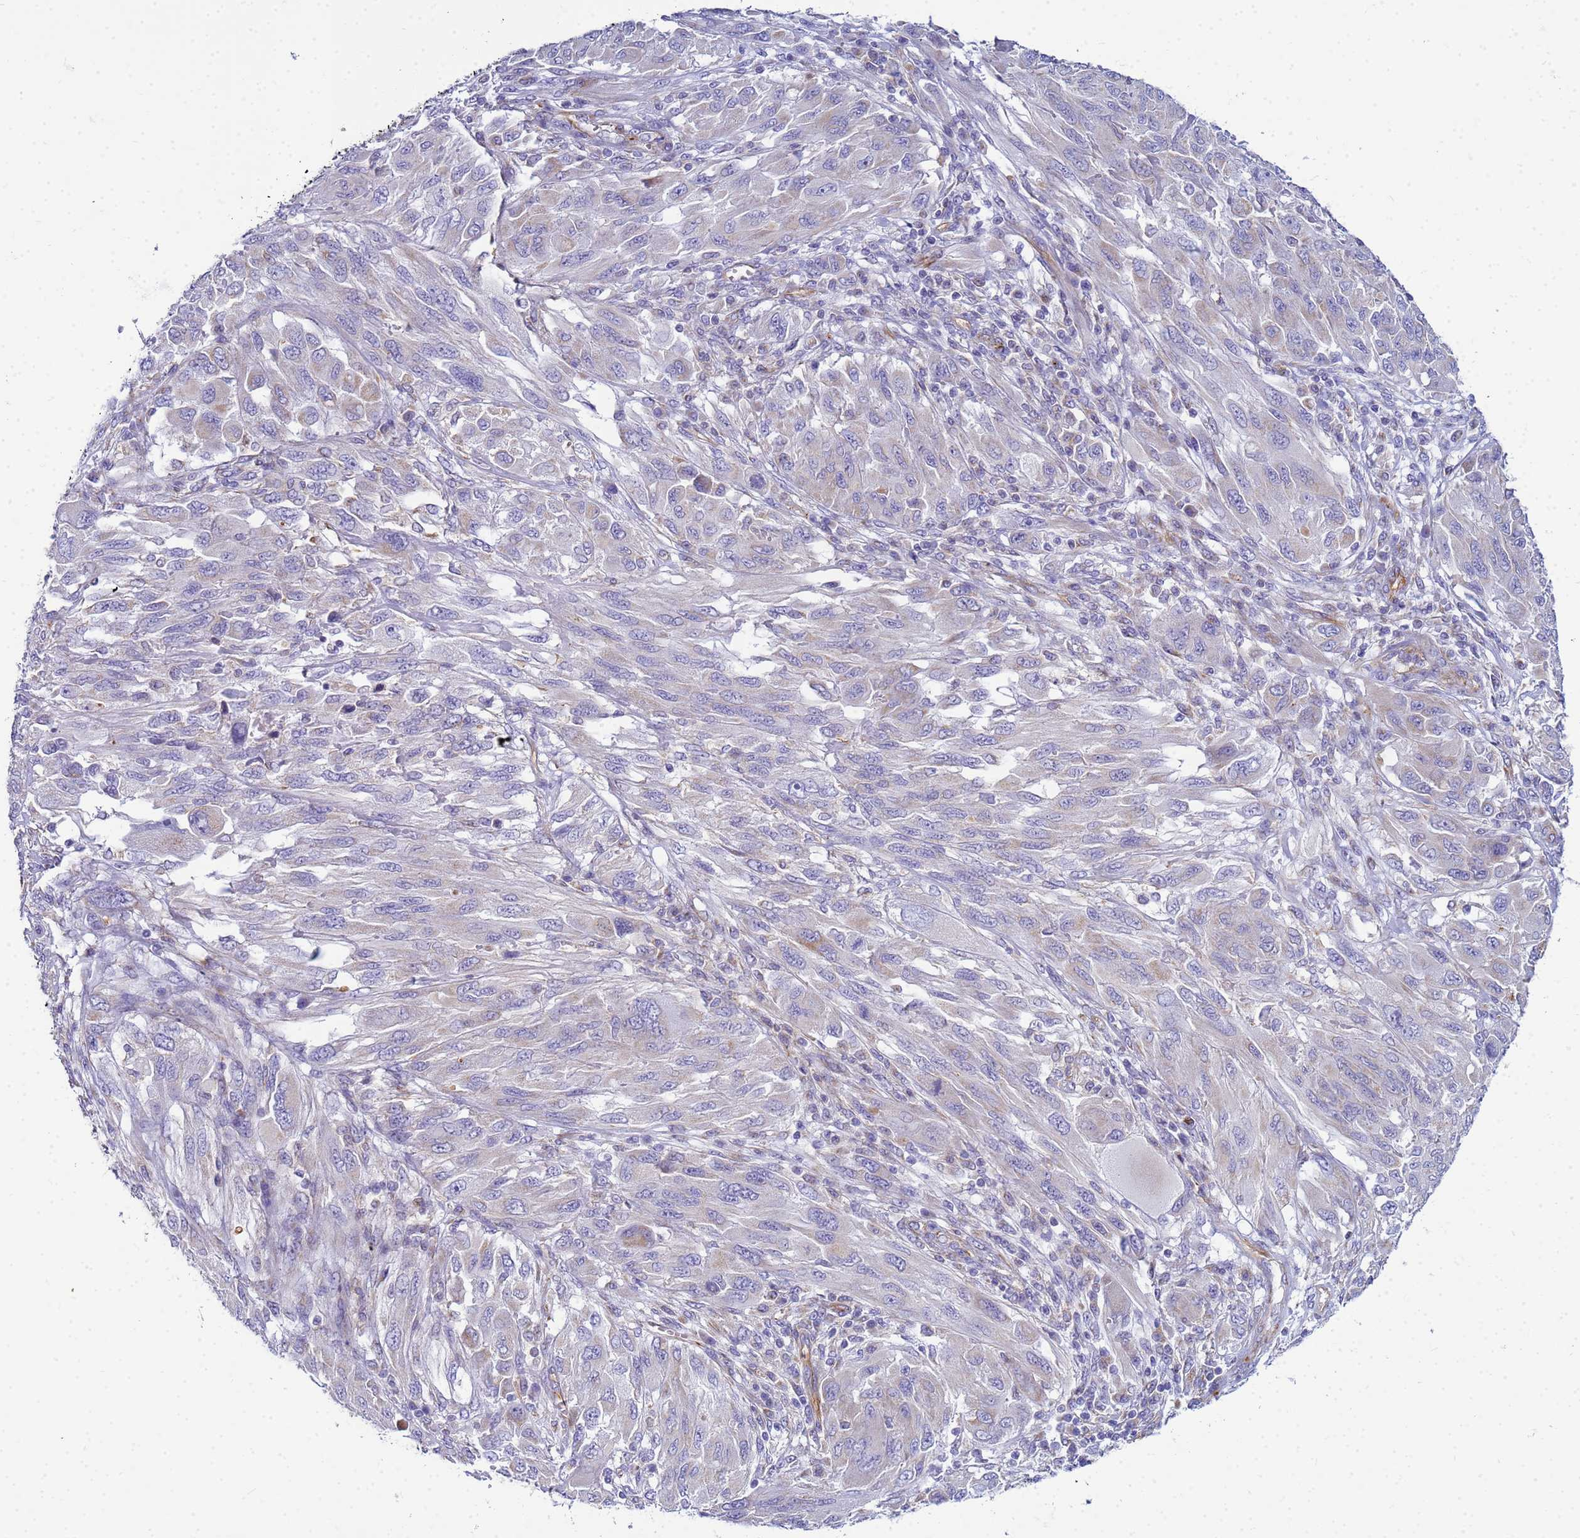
{"staining": {"intensity": "negative", "quantity": "none", "location": "none"}, "tissue": "melanoma", "cell_type": "Tumor cells", "image_type": "cancer", "snomed": [{"axis": "morphology", "description": "Malignant melanoma, NOS"}, {"axis": "topography", "description": "Skin"}], "caption": "Histopathology image shows no significant protein expression in tumor cells of malignant melanoma.", "gene": "UBXN2B", "patient": {"sex": "female", "age": 91}}